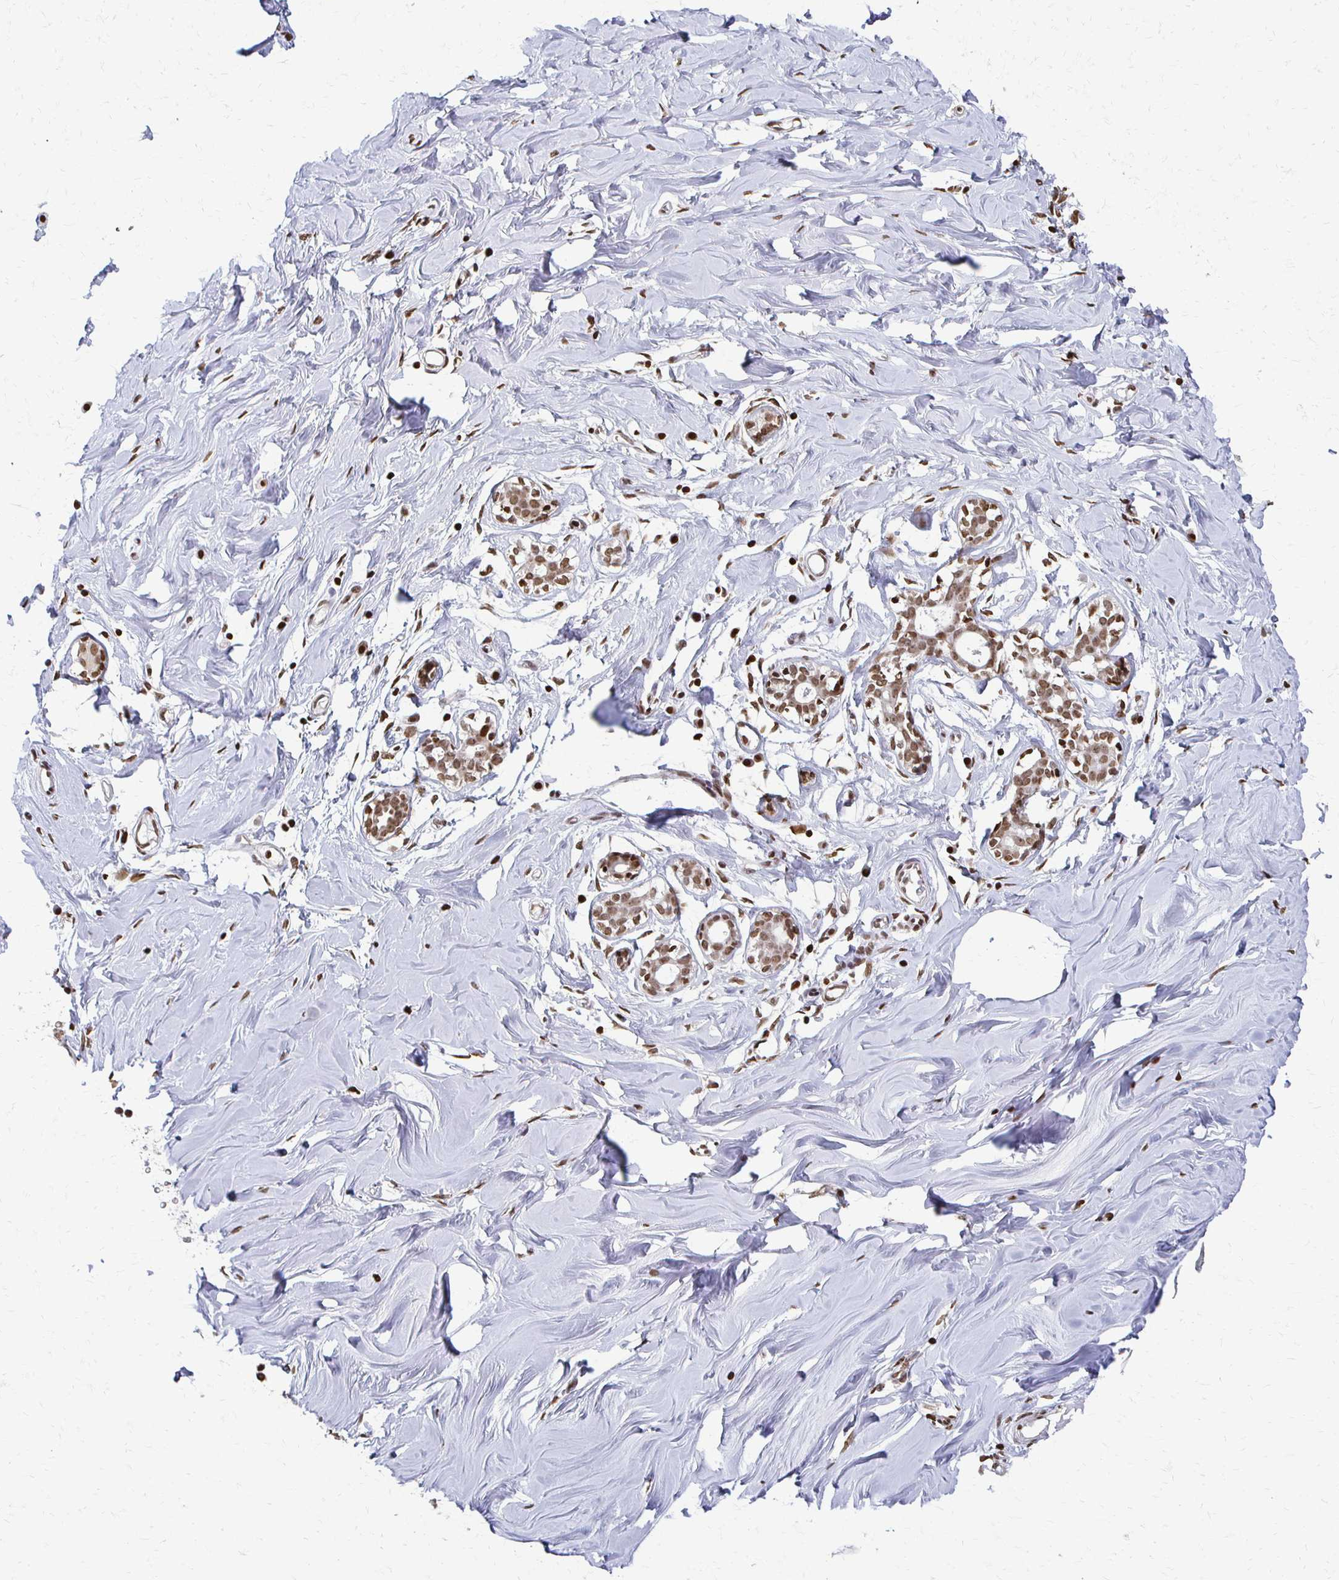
{"staining": {"intensity": "moderate", "quantity": "25%-75%", "location": "nuclear"}, "tissue": "breast", "cell_type": "Adipocytes", "image_type": "normal", "snomed": [{"axis": "morphology", "description": "Normal tissue, NOS"}, {"axis": "topography", "description": "Breast"}], "caption": "Breast stained for a protein exhibits moderate nuclear positivity in adipocytes. Nuclei are stained in blue.", "gene": "HOXA9", "patient": {"sex": "female", "age": 27}}